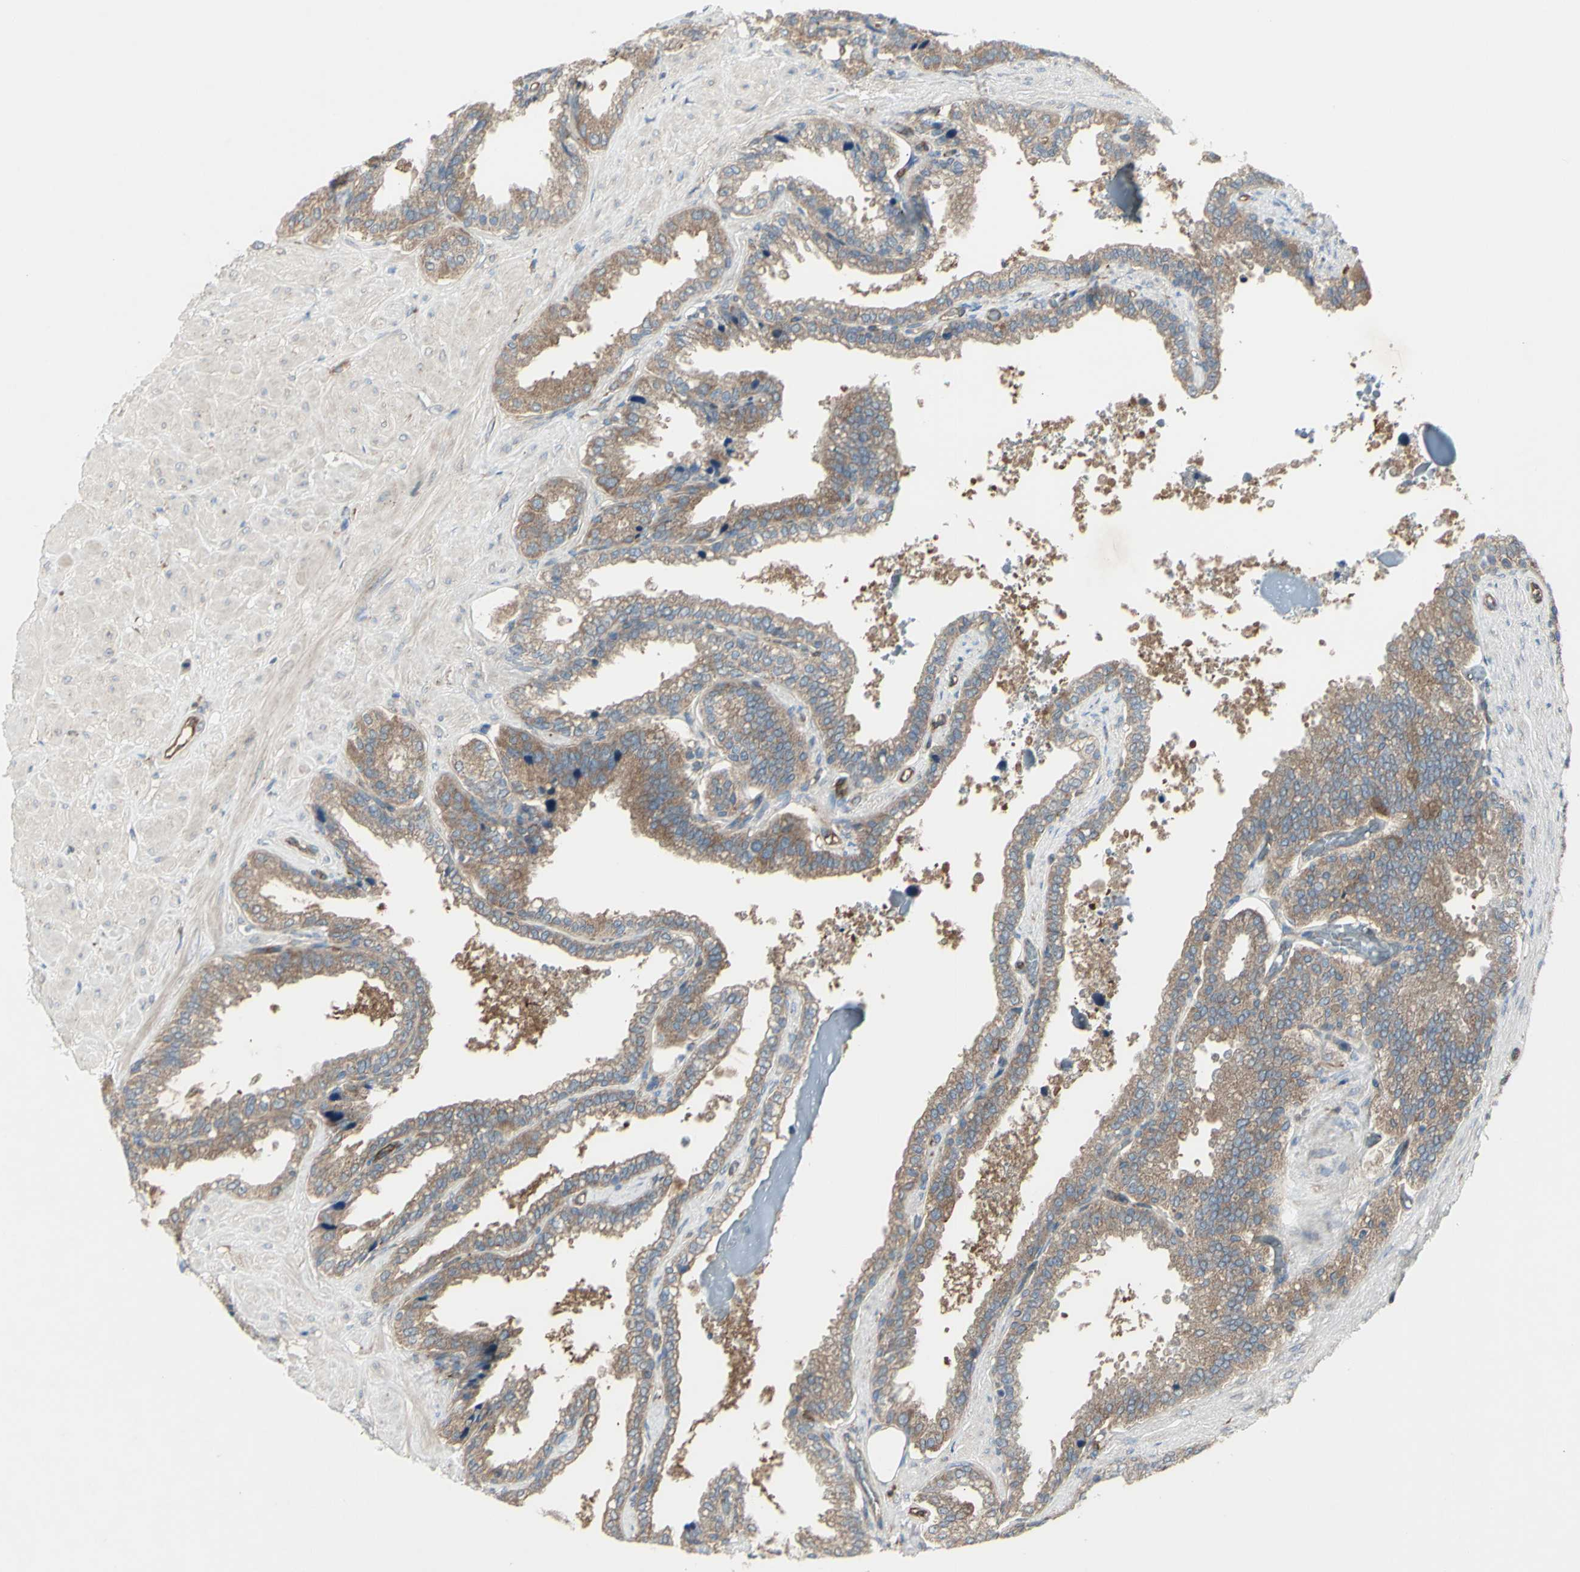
{"staining": {"intensity": "weak", "quantity": ">75%", "location": "cytoplasmic/membranous"}, "tissue": "seminal vesicle", "cell_type": "Glandular cells", "image_type": "normal", "snomed": [{"axis": "morphology", "description": "Normal tissue, NOS"}, {"axis": "topography", "description": "Seminal veicle"}], "caption": "Immunohistochemistry (IHC) (DAB) staining of normal human seminal vesicle exhibits weak cytoplasmic/membranous protein staining in about >75% of glandular cells.", "gene": "IGSF9B", "patient": {"sex": "male", "age": 46}}